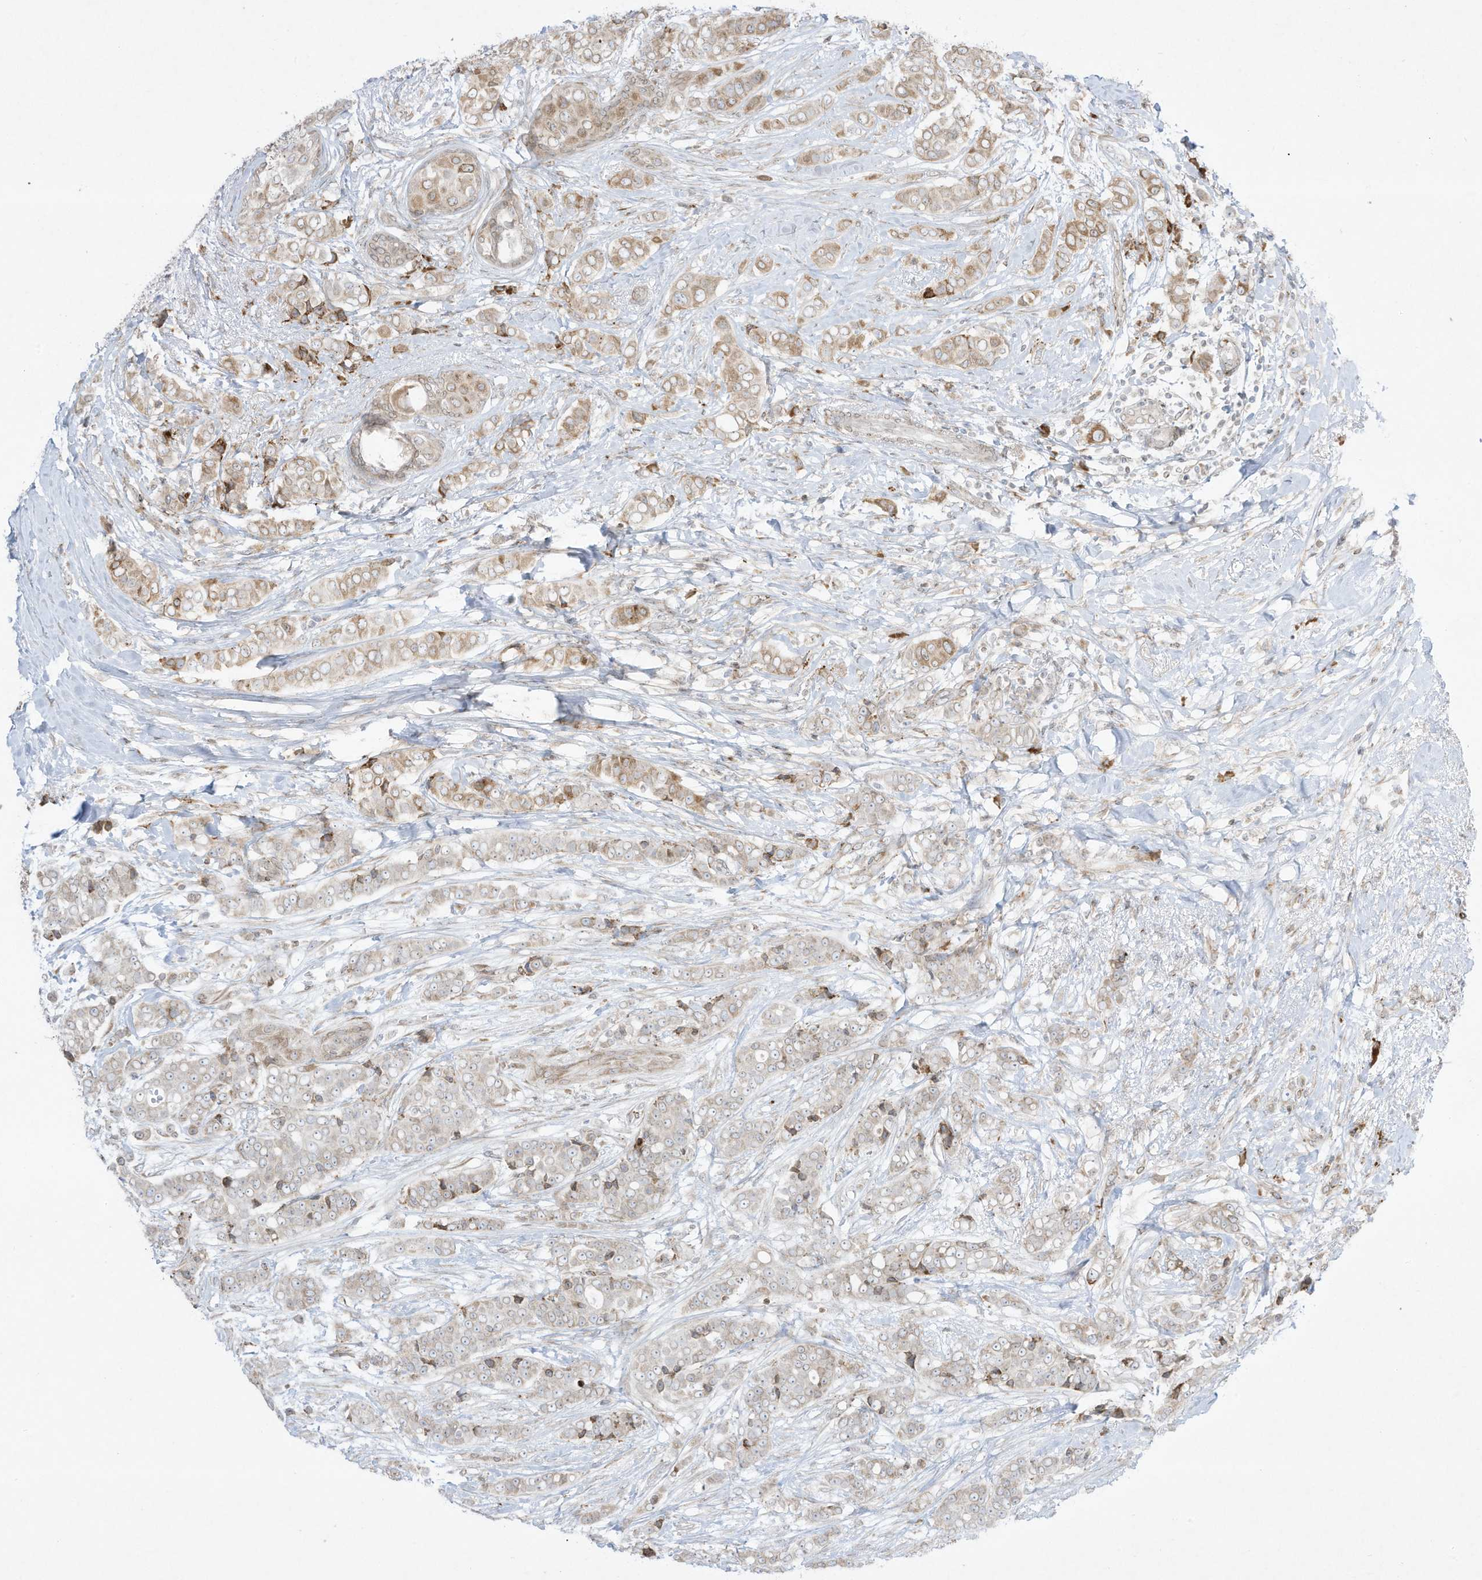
{"staining": {"intensity": "weak", "quantity": "<25%", "location": "cytoplasmic/membranous"}, "tissue": "breast cancer", "cell_type": "Tumor cells", "image_type": "cancer", "snomed": [{"axis": "morphology", "description": "Lobular carcinoma"}, {"axis": "topography", "description": "Breast"}], "caption": "A histopathology image of human breast cancer (lobular carcinoma) is negative for staining in tumor cells. The staining is performed using DAB (3,3'-diaminobenzidine) brown chromogen with nuclei counter-stained in using hematoxylin.", "gene": "PTK6", "patient": {"sex": "female", "age": 51}}